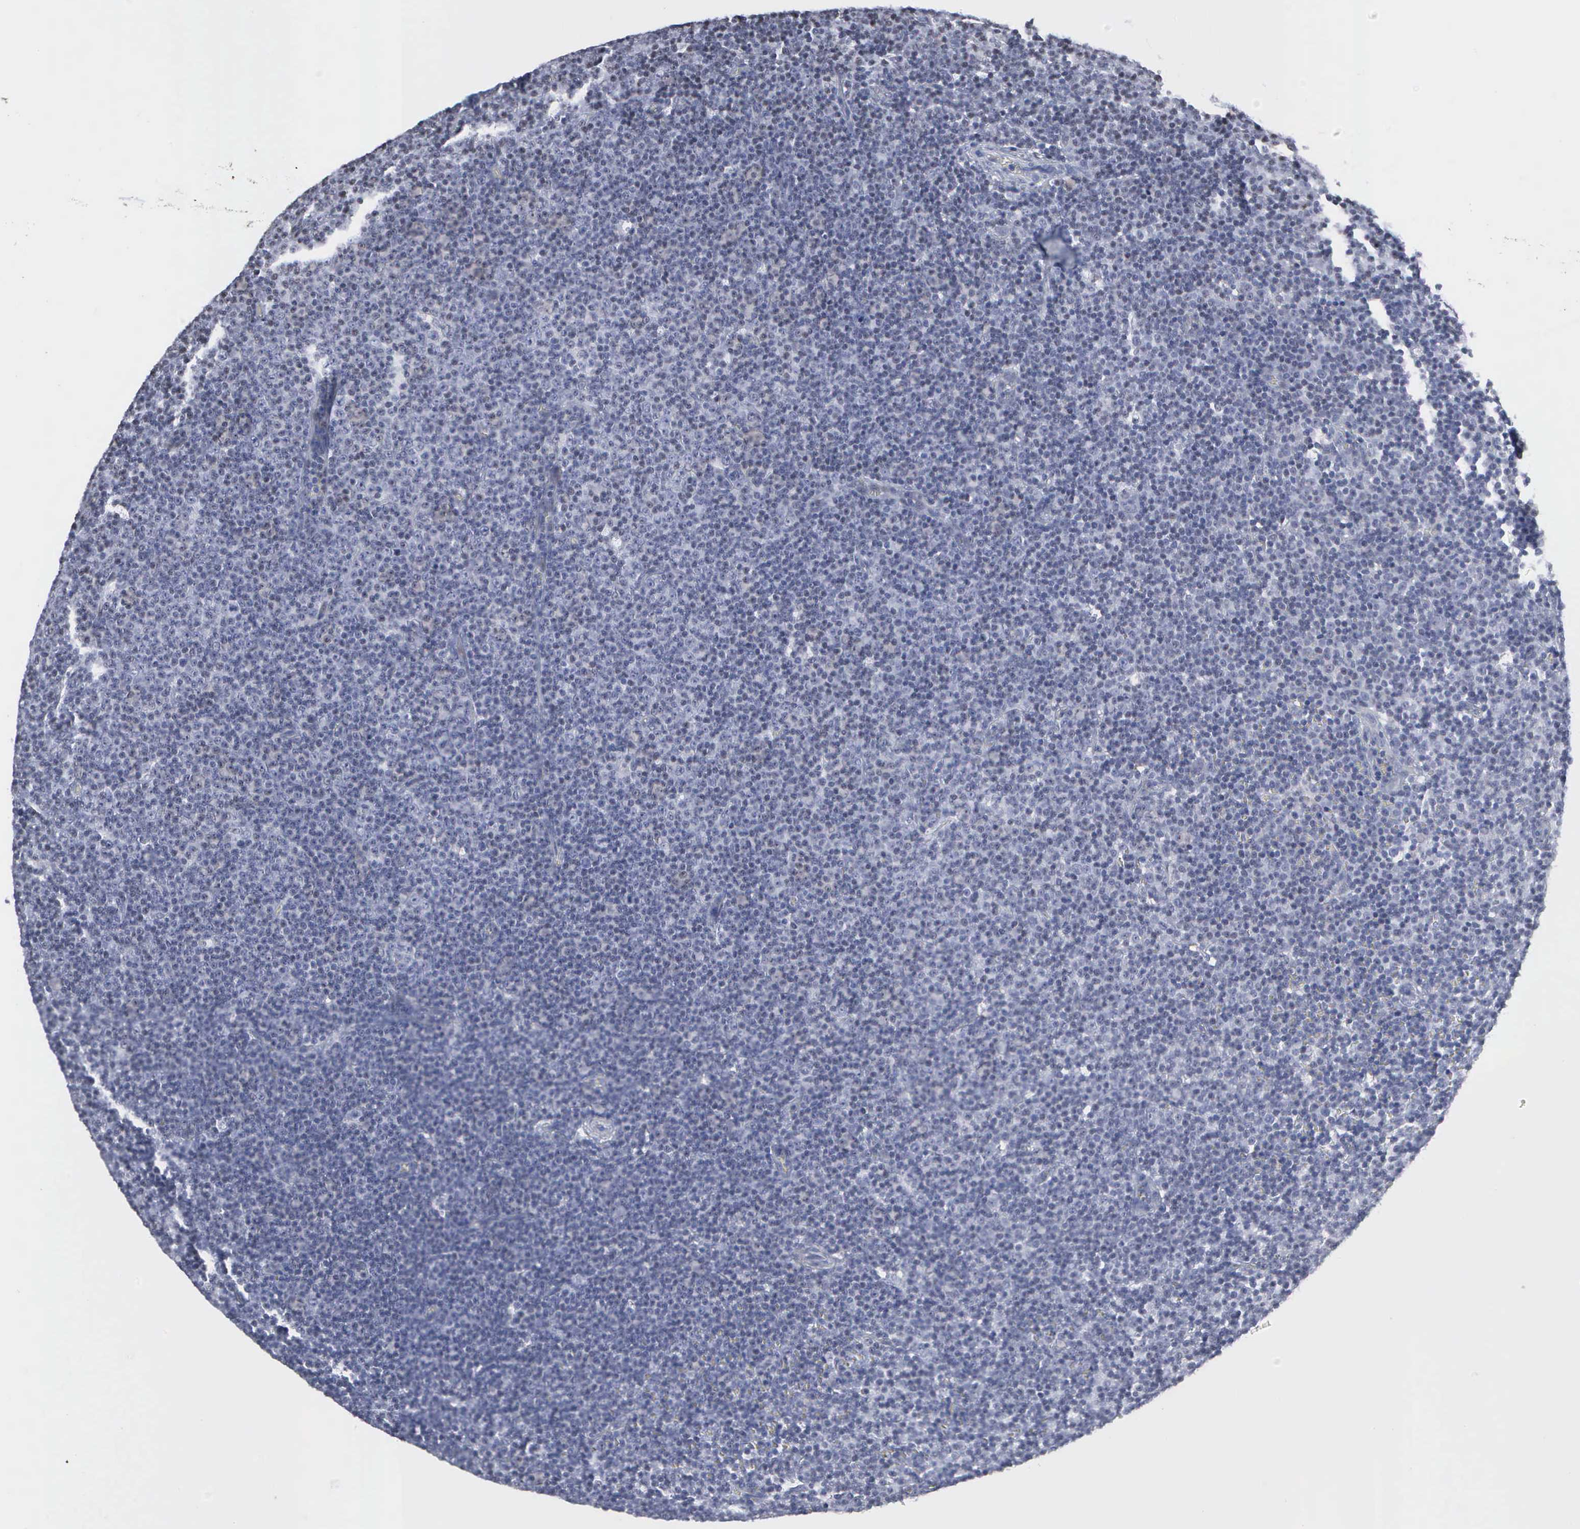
{"staining": {"intensity": "negative", "quantity": "none", "location": "none"}, "tissue": "lymphoma", "cell_type": "Tumor cells", "image_type": "cancer", "snomed": [{"axis": "morphology", "description": "Malignant lymphoma, non-Hodgkin's type, Low grade"}, {"axis": "topography", "description": "Lymph node"}], "caption": "Immunohistochemistry of human lymphoma displays no positivity in tumor cells.", "gene": "SPIN3", "patient": {"sex": "male", "age": 57}}